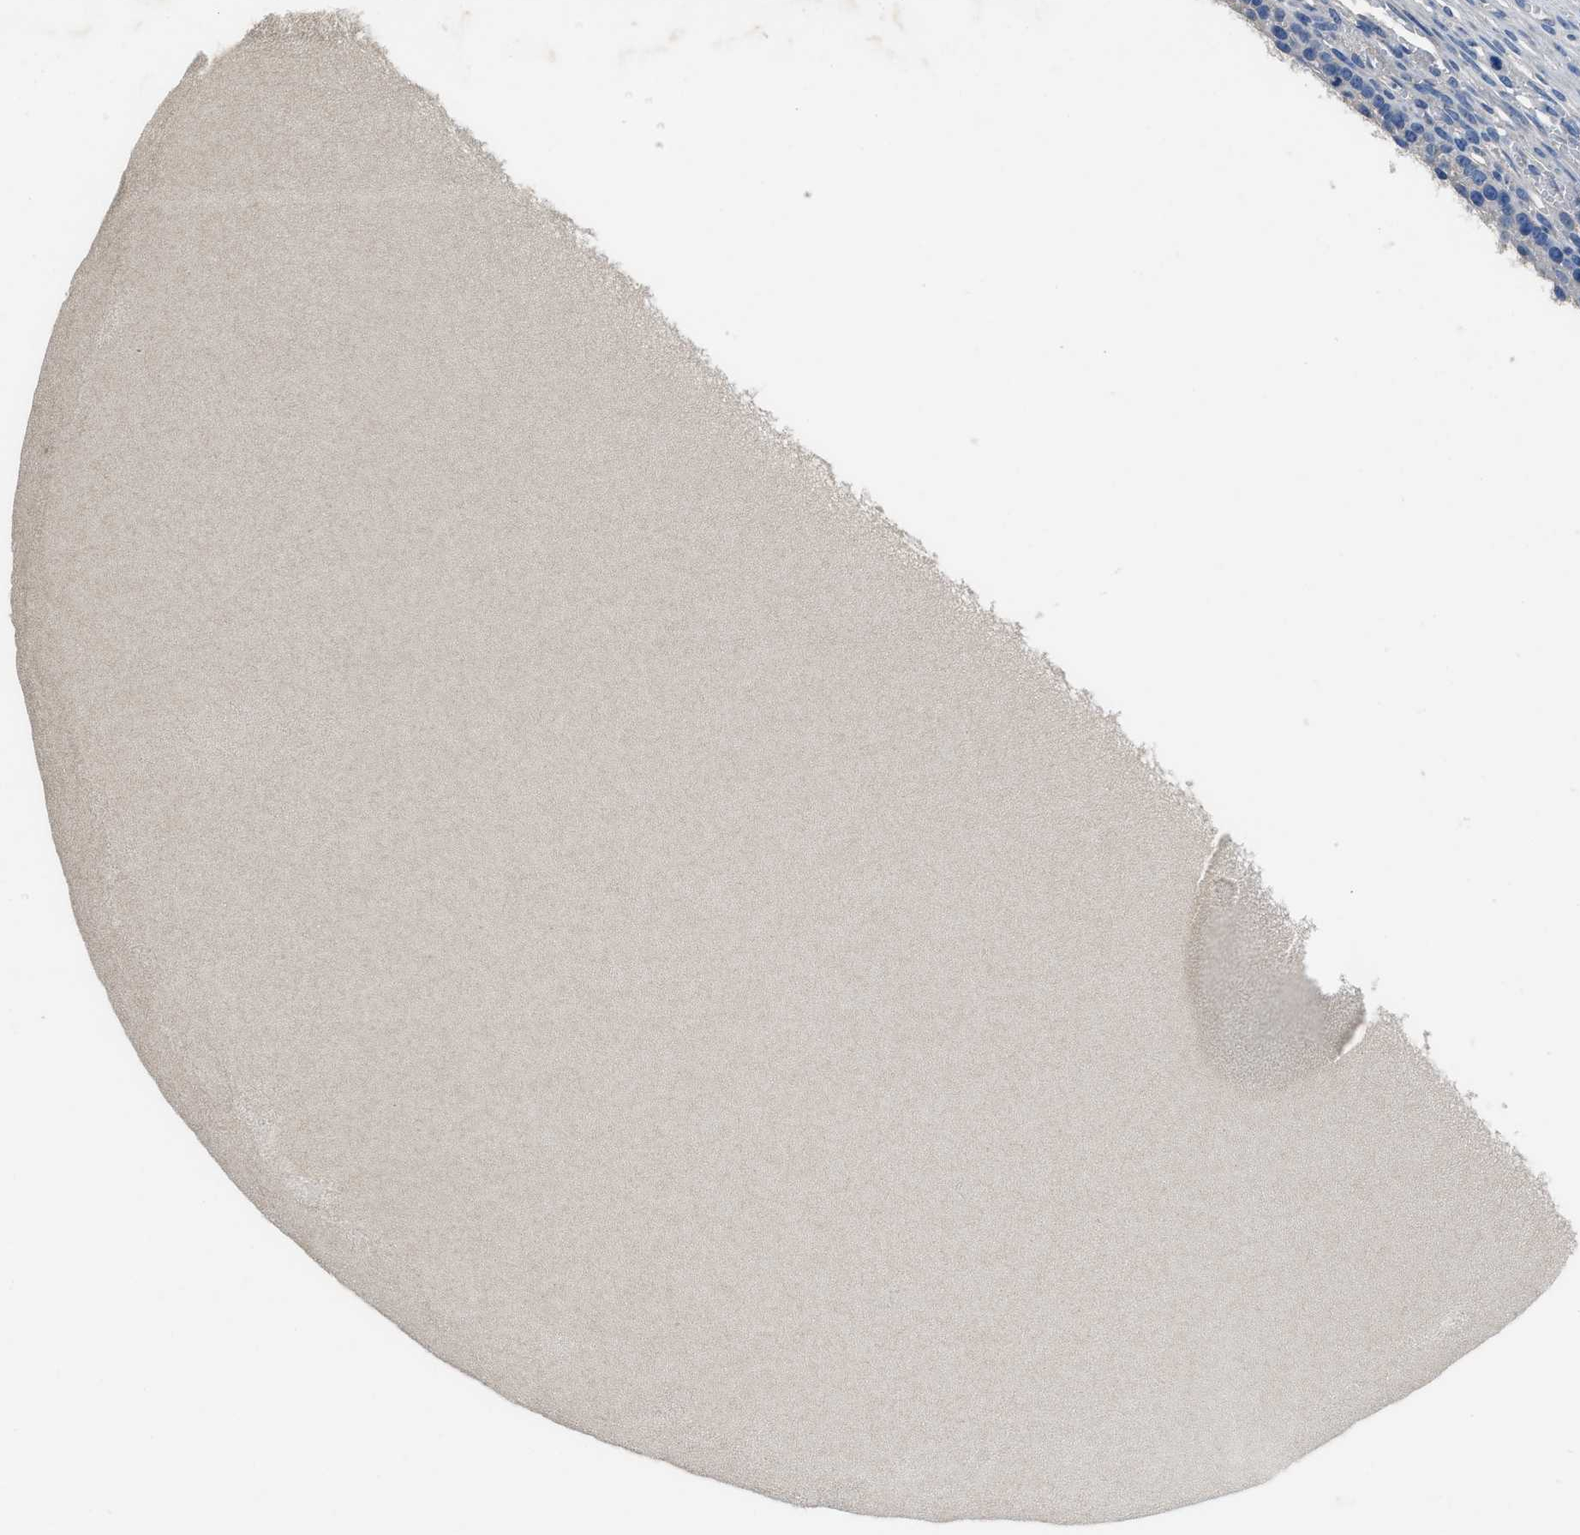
{"staining": {"intensity": "negative", "quantity": "none", "location": "none"}, "tissue": "ovary", "cell_type": "Ovarian stroma cells", "image_type": "normal", "snomed": [{"axis": "morphology", "description": "Normal tissue, NOS"}, {"axis": "topography", "description": "Ovary"}], "caption": "Immunohistochemical staining of normal human ovary displays no significant staining in ovarian stroma cells.", "gene": "ALDH3A2", "patient": {"sex": "female", "age": 33}}